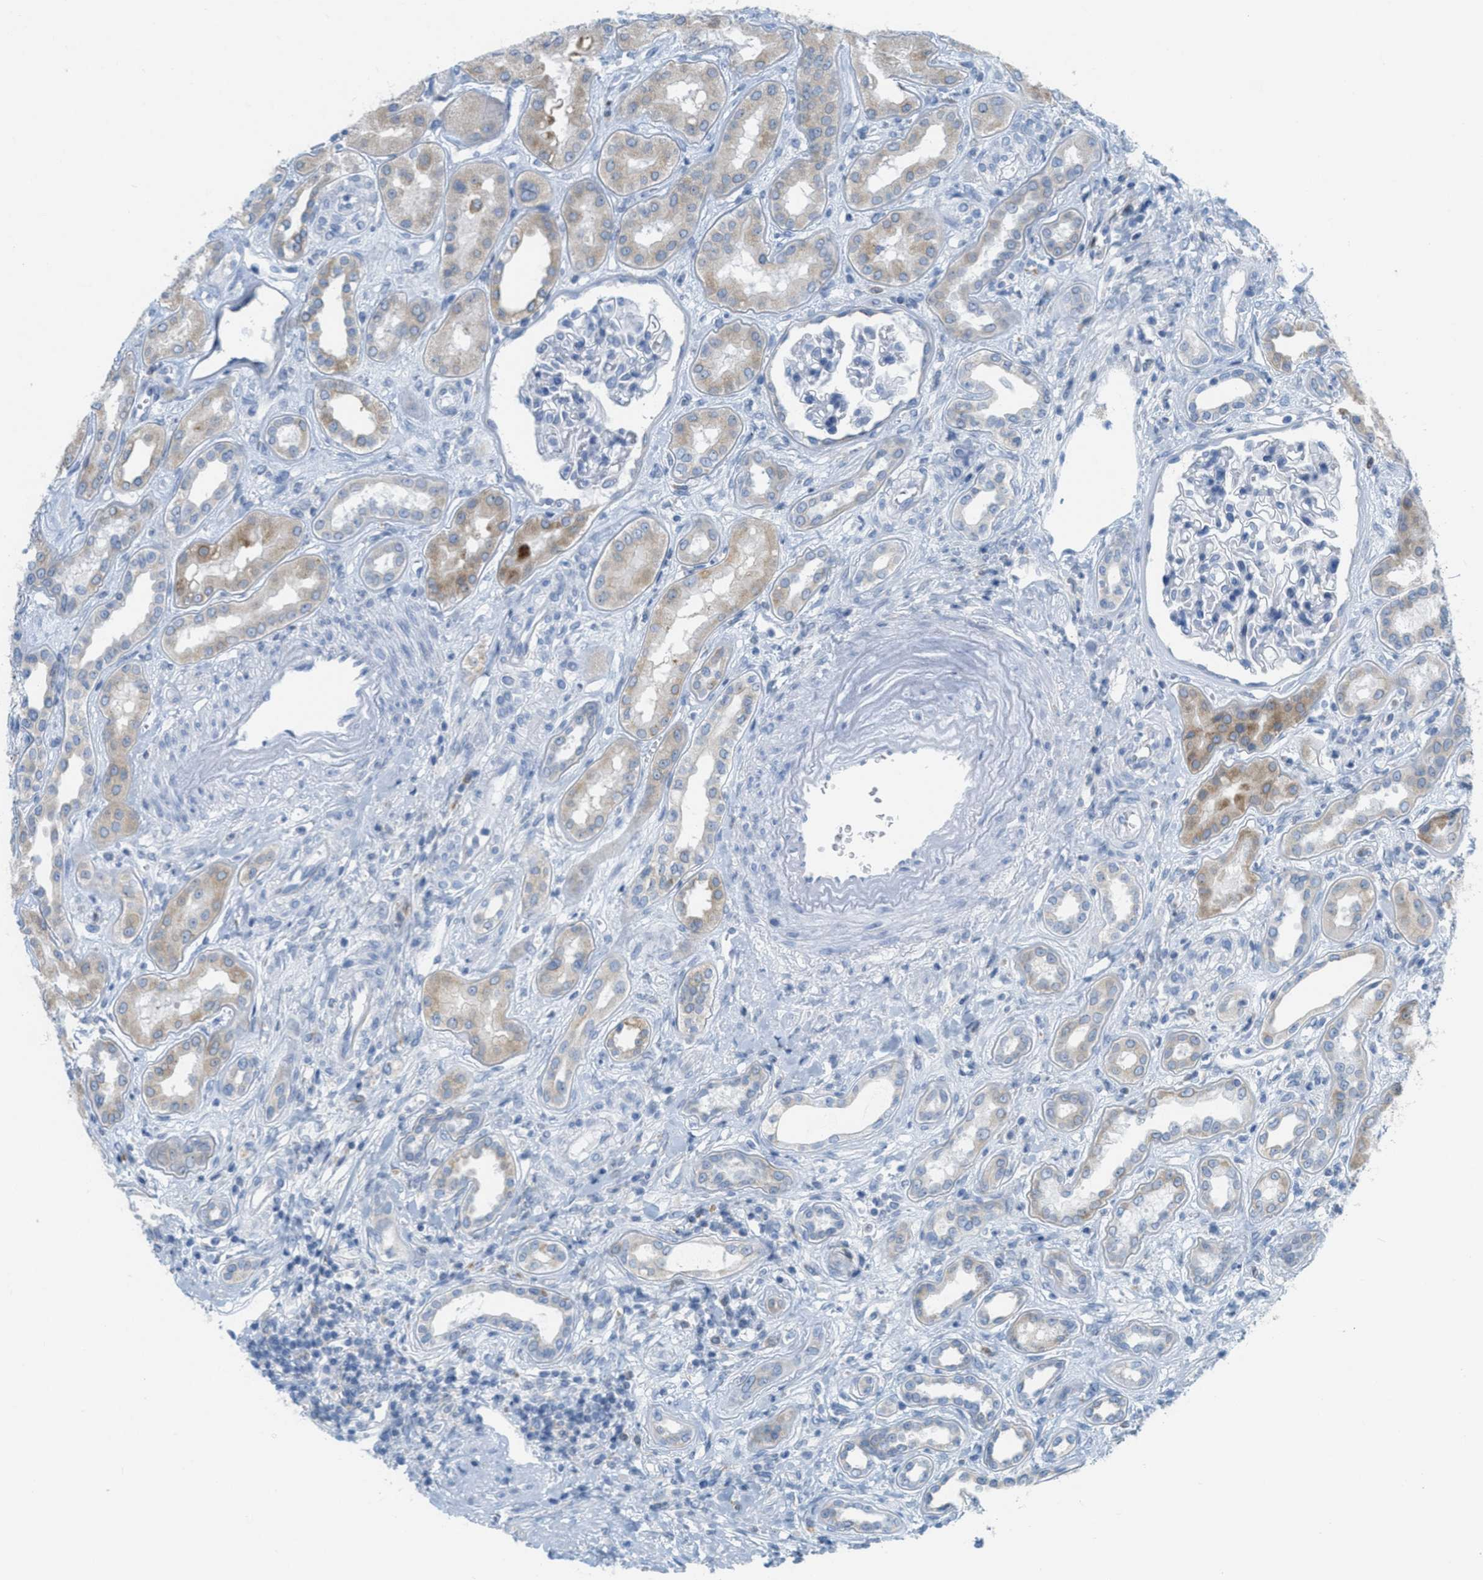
{"staining": {"intensity": "negative", "quantity": "none", "location": "none"}, "tissue": "kidney", "cell_type": "Cells in glomeruli", "image_type": "normal", "snomed": [{"axis": "morphology", "description": "Normal tissue, NOS"}, {"axis": "topography", "description": "Kidney"}], "caption": "Cells in glomeruli are negative for brown protein staining in unremarkable kidney. (DAB immunohistochemistry (IHC), high magnification).", "gene": "TEX264", "patient": {"sex": "male", "age": 59}}